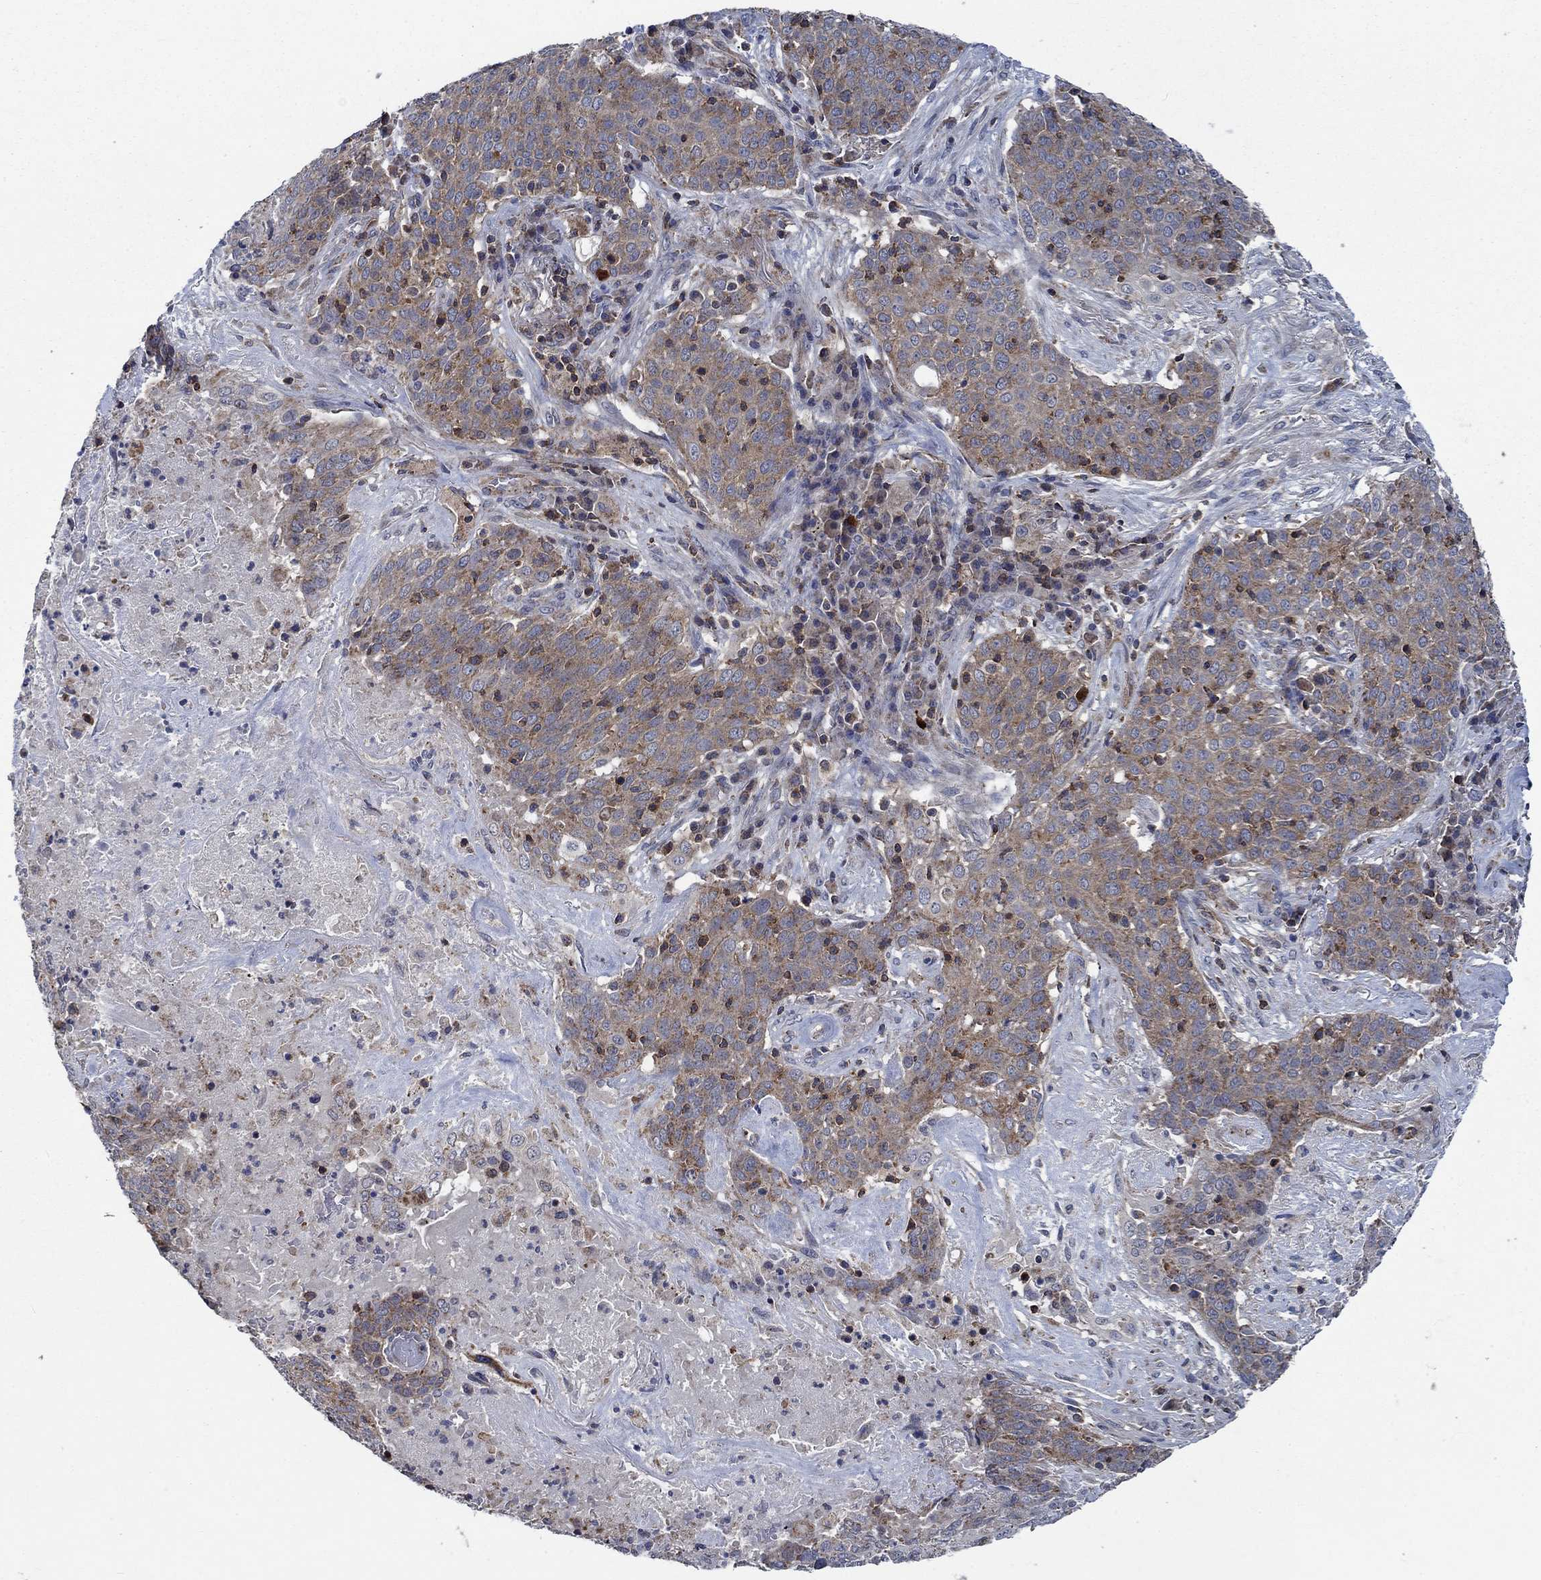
{"staining": {"intensity": "weak", "quantity": ">75%", "location": "cytoplasmic/membranous"}, "tissue": "lung cancer", "cell_type": "Tumor cells", "image_type": "cancer", "snomed": [{"axis": "morphology", "description": "Squamous cell carcinoma, NOS"}, {"axis": "topography", "description": "Lung"}], "caption": "This is an image of immunohistochemistry (IHC) staining of lung squamous cell carcinoma, which shows weak staining in the cytoplasmic/membranous of tumor cells.", "gene": "STXBP6", "patient": {"sex": "male", "age": 82}}